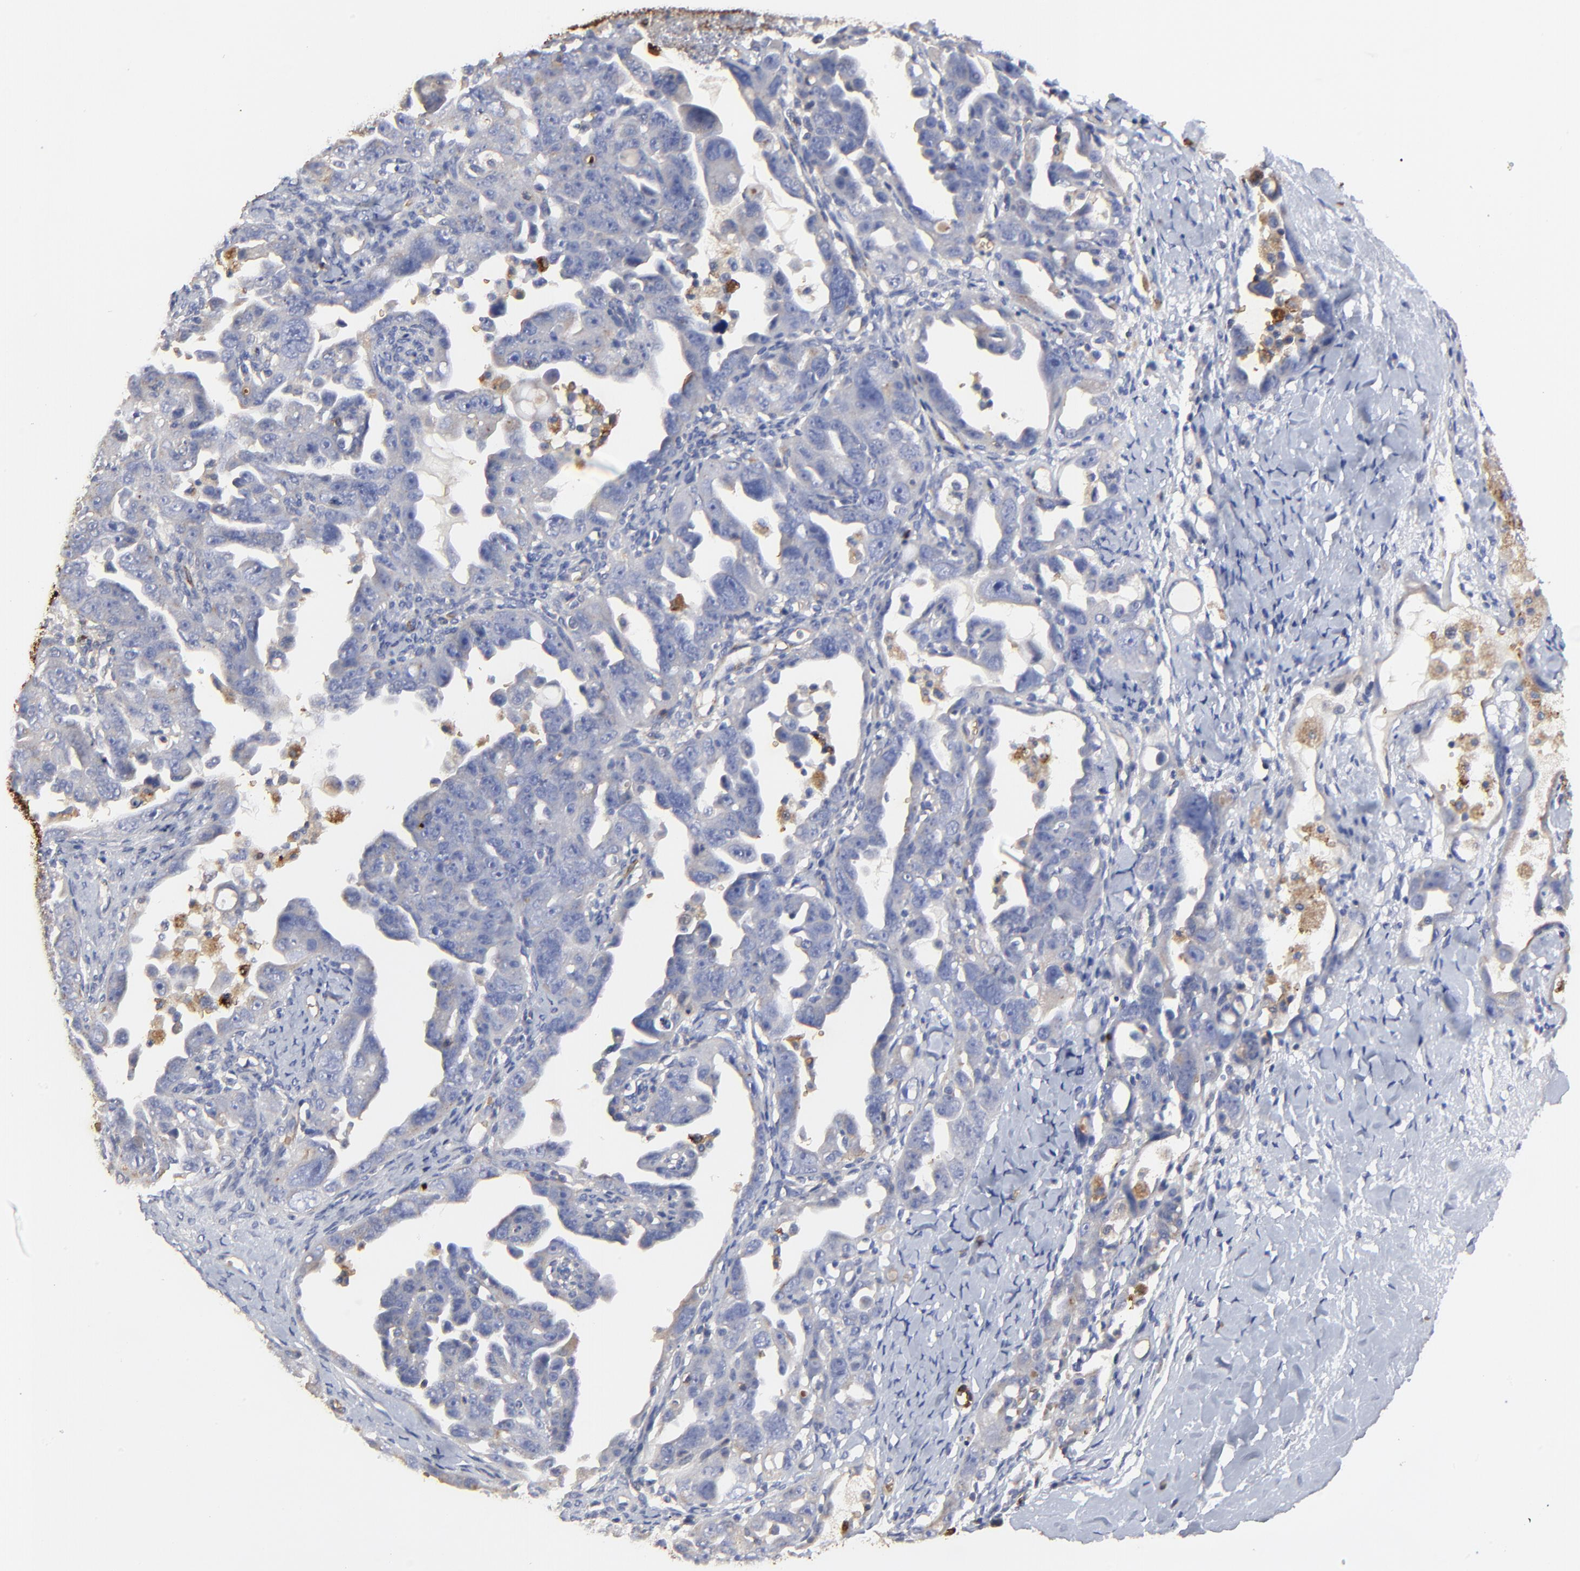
{"staining": {"intensity": "negative", "quantity": "none", "location": "none"}, "tissue": "ovarian cancer", "cell_type": "Tumor cells", "image_type": "cancer", "snomed": [{"axis": "morphology", "description": "Cystadenocarcinoma, serous, NOS"}, {"axis": "topography", "description": "Ovary"}], "caption": "Serous cystadenocarcinoma (ovarian) was stained to show a protein in brown. There is no significant staining in tumor cells.", "gene": "PAG1", "patient": {"sex": "female", "age": 66}}